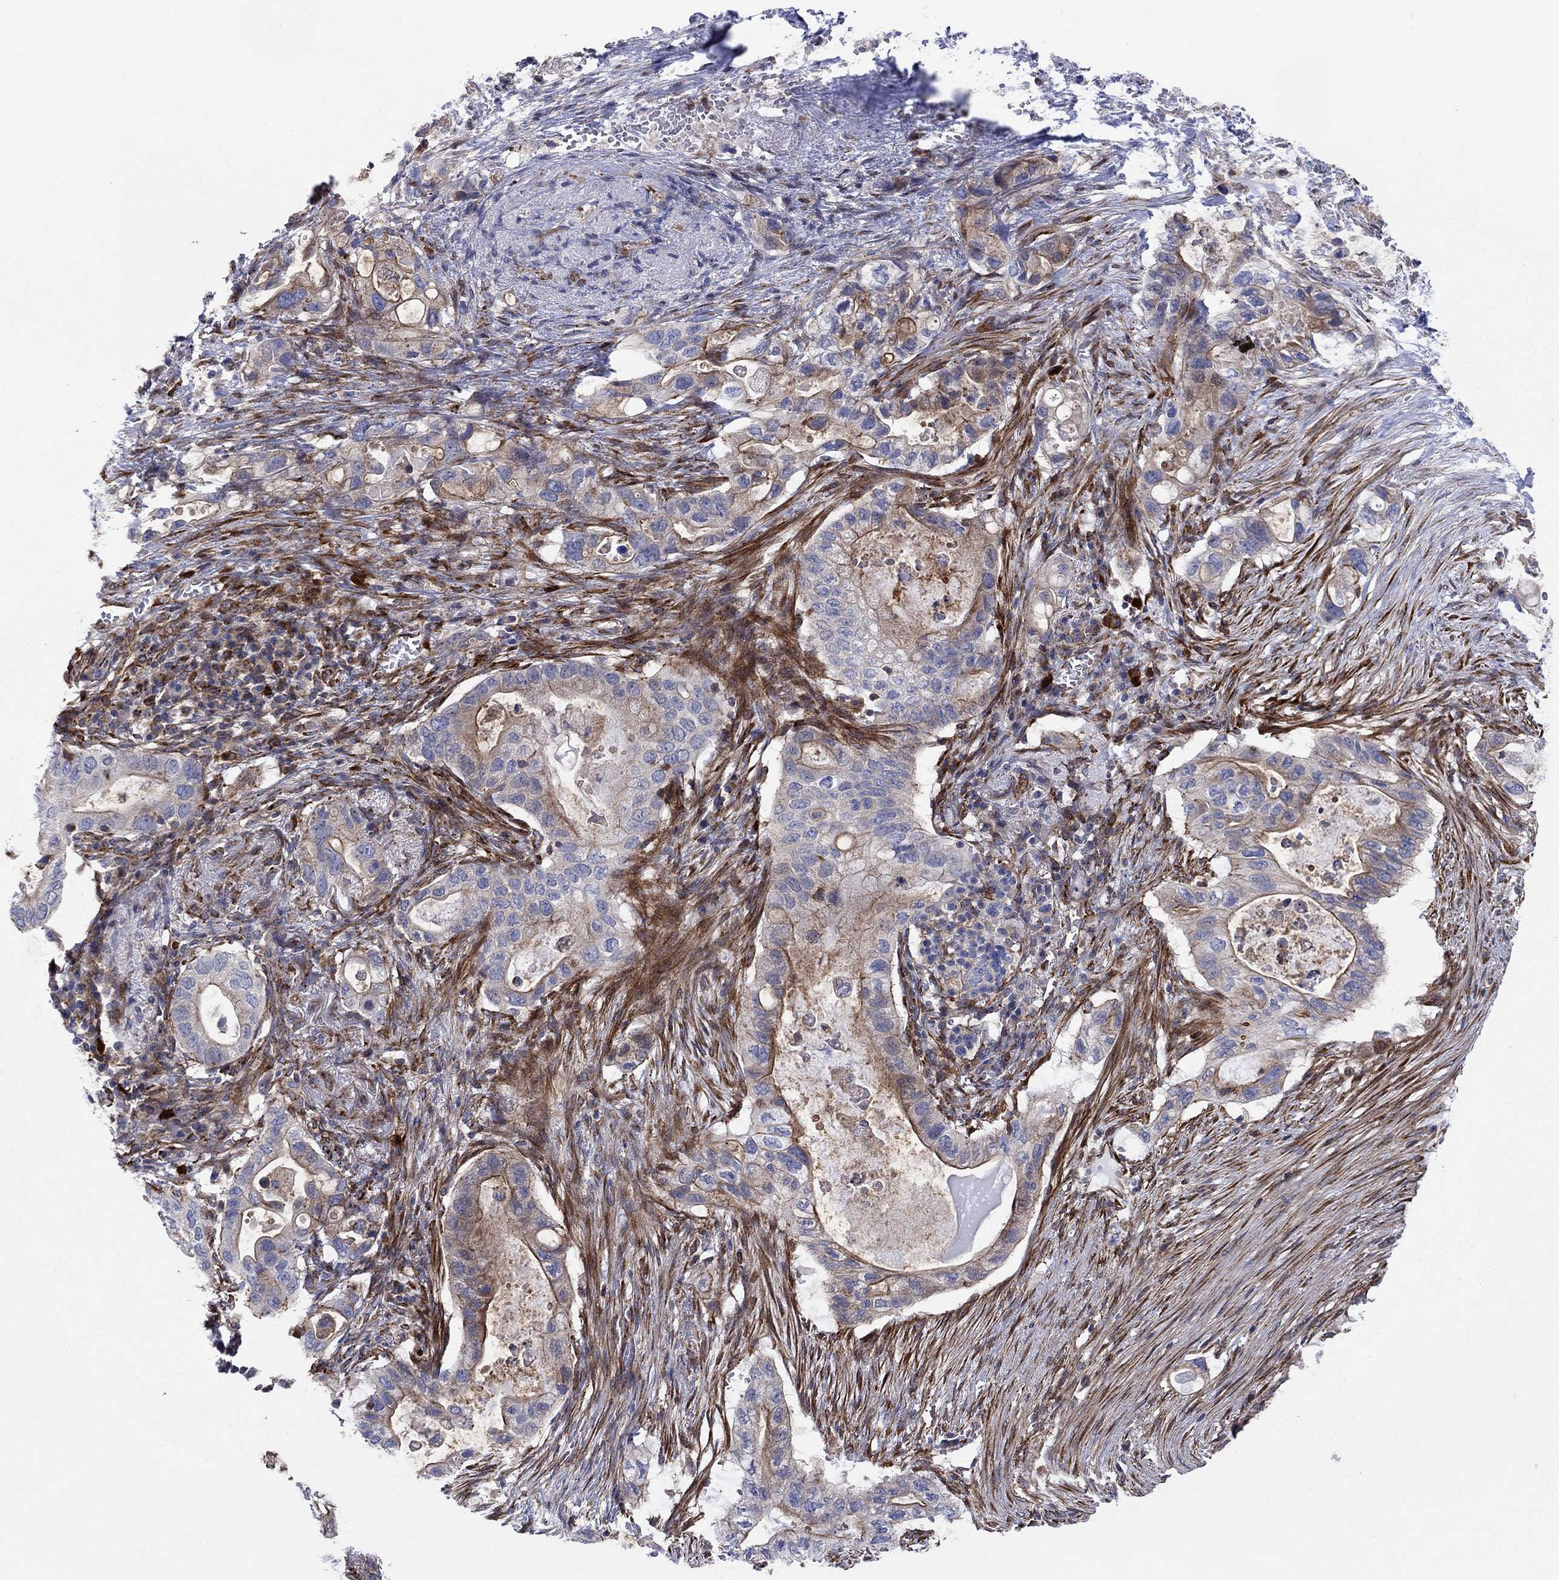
{"staining": {"intensity": "strong", "quantity": "<25%", "location": "cytoplasmic/membranous"}, "tissue": "pancreatic cancer", "cell_type": "Tumor cells", "image_type": "cancer", "snomed": [{"axis": "morphology", "description": "Adenocarcinoma, NOS"}, {"axis": "topography", "description": "Pancreas"}], "caption": "Pancreatic cancer (adenocarcinoma) stained with a brown dye shows strong cytoplasmic/membranous positive positivity in approximately <25% of tumor cells.", "gene": "PAG1", "patient": {"sex": "female", "age": 72}}